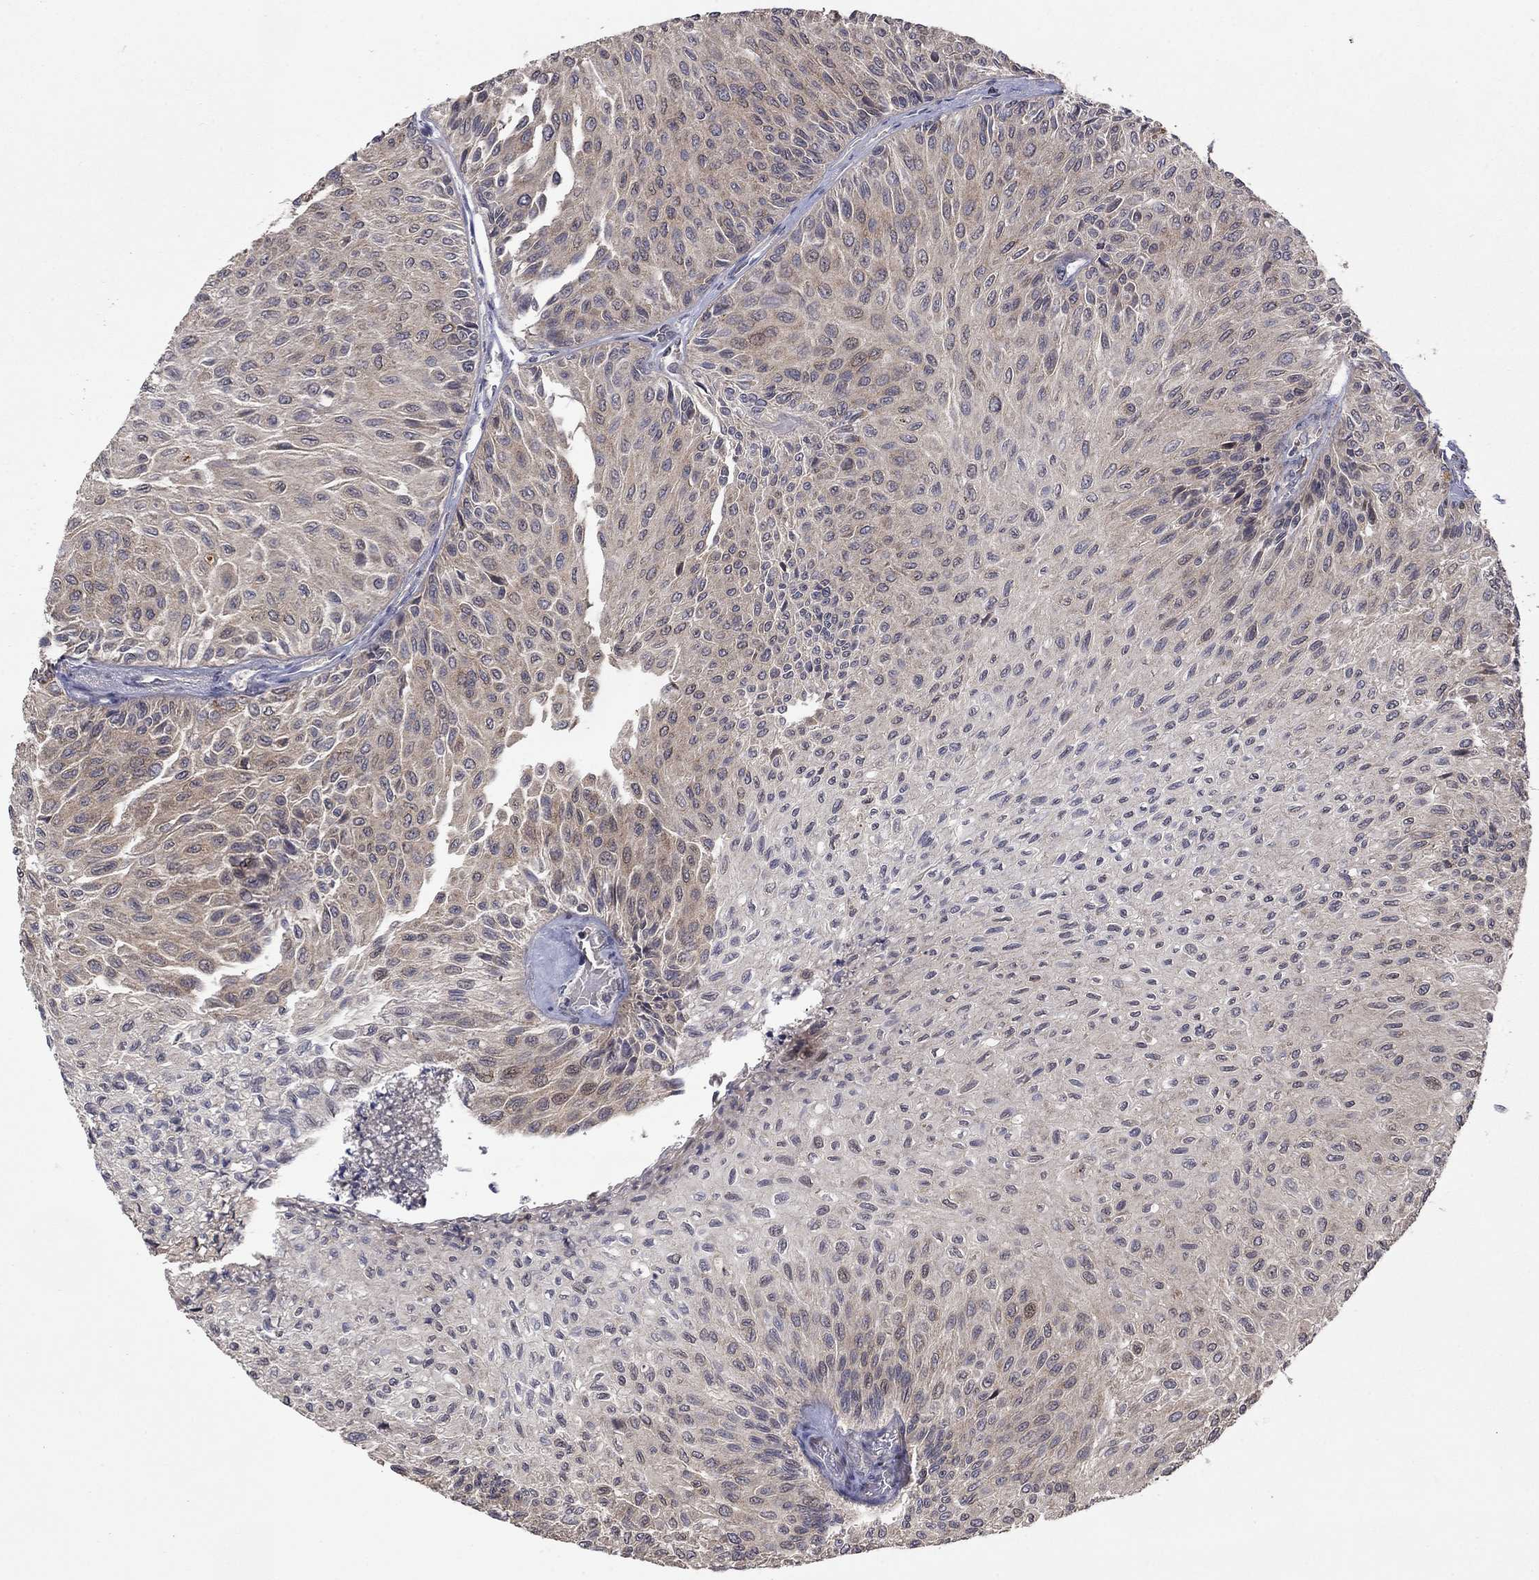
{"staining": {"intensity": "weak", "quantity": "25%-75%", "location": "cytoplasmic/membranous"}, "tissue": "urothelial cancer", "cell_type": "Tumor cells", "image_type": "cancer", "snomed": [{"axis": "morphology", "description": "Urothelial carcinoma, Low grade"}, {"axis": "topography", "description": "Urinary bladder"}], "caption": "This histopathology image exhibits immunohistochemistry (IHC) staining of human urothelial carcinoma (low-grade), with low weak cytoplasmic/membranous positivity in approximately 25%-75% of tumor cells.", "gene": "LPCAT4", "patient": {"sex": "male", "age": 78}}